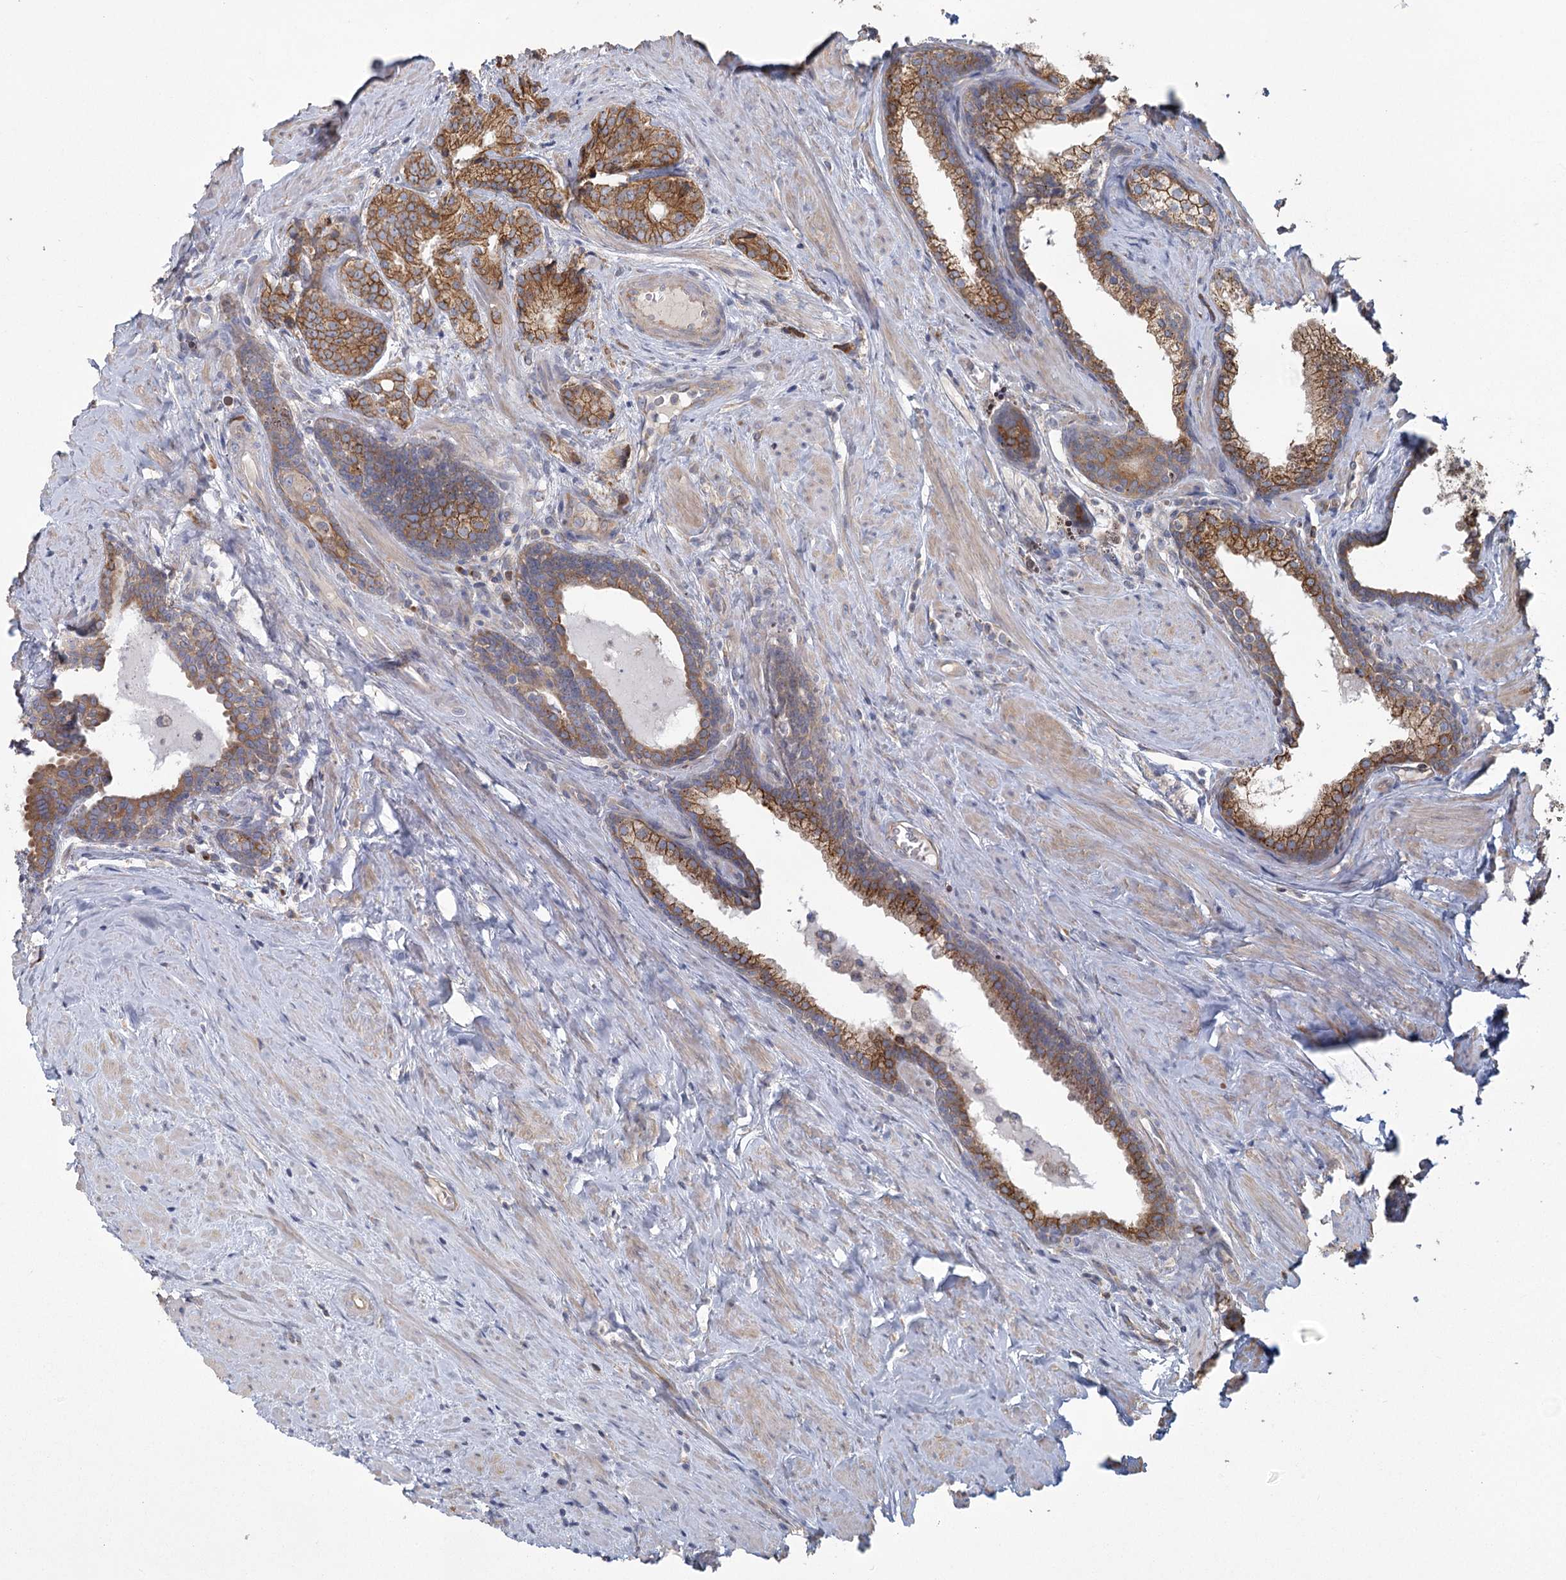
{"staining": {"intensity": "strong", "quantity": ">75%", "location": "cytoplasmic/membranous"}, "tissue": "prostate cancer", "cell_type": "Tumor cells", "image_type": "cancer", "snomed": [{"axis": "morphology", "description": "Adenocarcinoma, Low grade"}, {"axis": "topography", "description": "Prostate"}], "caption": "This is a histology image of immunohistochemistry staining of adenocarcinoma (low-grade) (prostate), which shows strong staining in the cytoplasmic/membranous of tumor cells.", "gene": "CNTLN", "patient": {"sex": "male", "age": 71}}